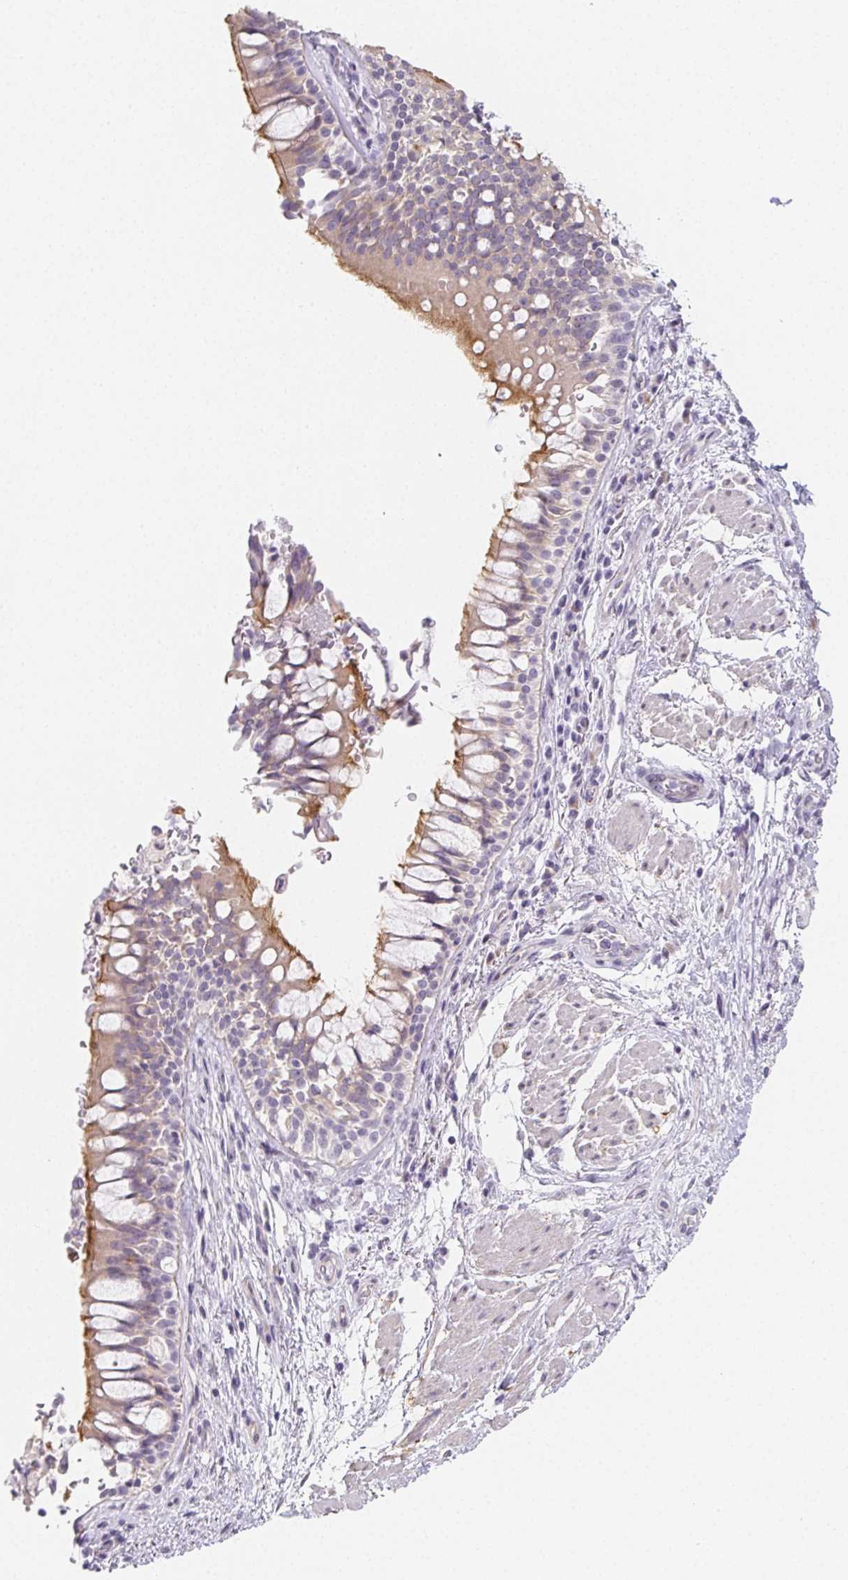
{"staining": {"intensity": "negative", "quantity": "none", "location": "none"}, "tissue": "soft tissue", "cell_type": "Chondrocytes", "image_type": "normal", "snomed": [{"axis": "morphology", "description": "Normal tissue, NOS"}, {"axis": "topography", "description": "Cartilage tissue"}, {"axis": "topography", "description": "Bronchus"}], "caption": "IHC micrograph of benign soft tissue stained for a protein (brown), which exhibits no expression in chondrocytes.", "gene": "ZBBX", "patient": {"sex": "male", "age": 64}}